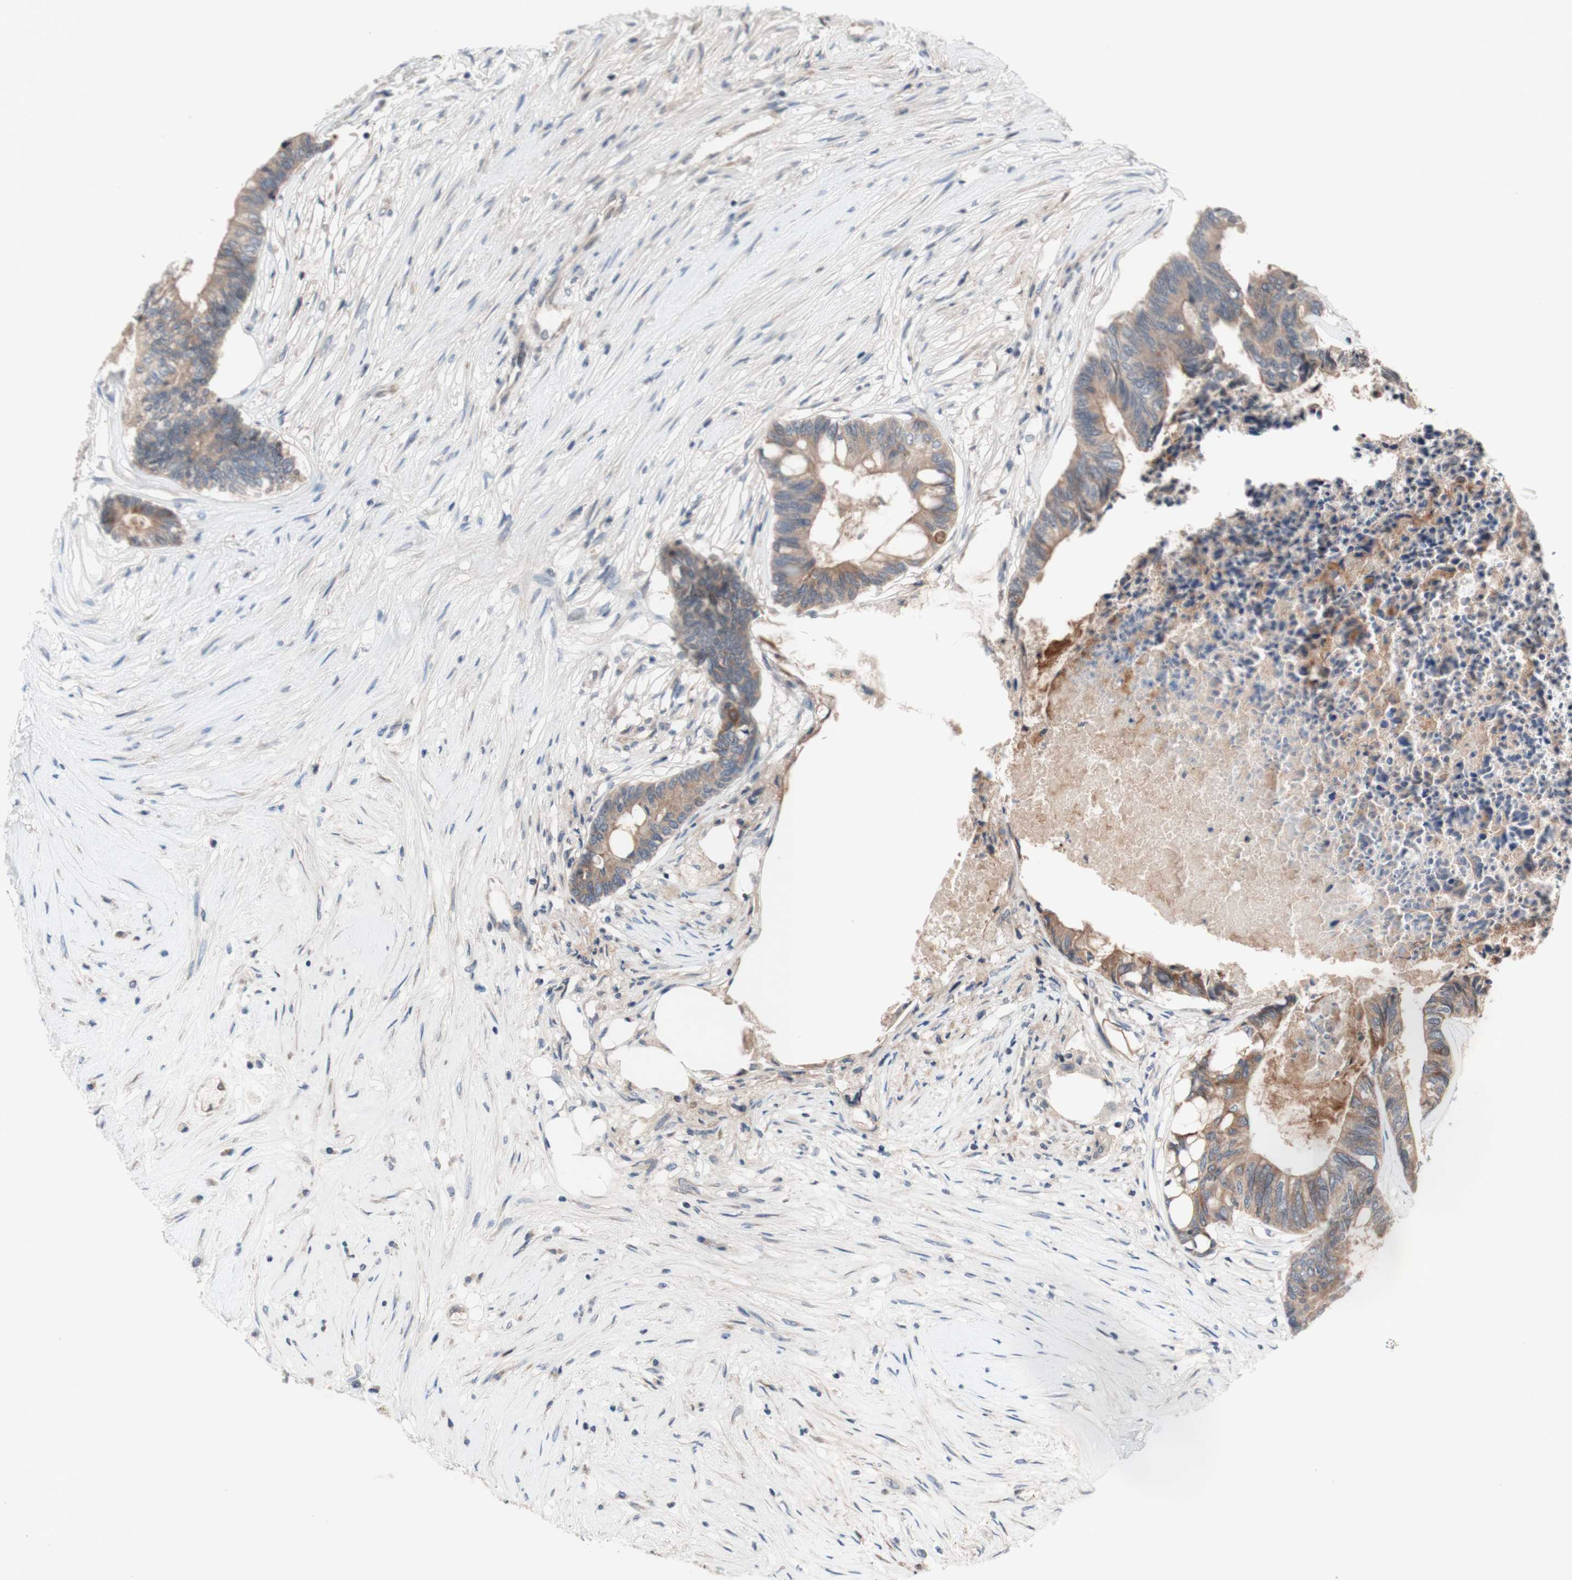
{"staining": {"intensity": "weak", "quantity": ">75%", "location": "cytoplasmic/membranous"}, "tissue": "colorectal cancer", "cell_type": "Tumor cells", "image_type": "cancer", "snomed": [{"axis": "morphology", "description": "Adenocarcinoma, NOS"}, {"axis": "topography", "description": "Rectum"}], "caption": "There is low levels of weak cytoplasmic/membranous expression in tumor cells of colorectal adenocarcinoma, as demonstrated by immunohistochemical staining (brown color).", "gene": "CD55", "patient": {"sex": "male", "age": 63}}